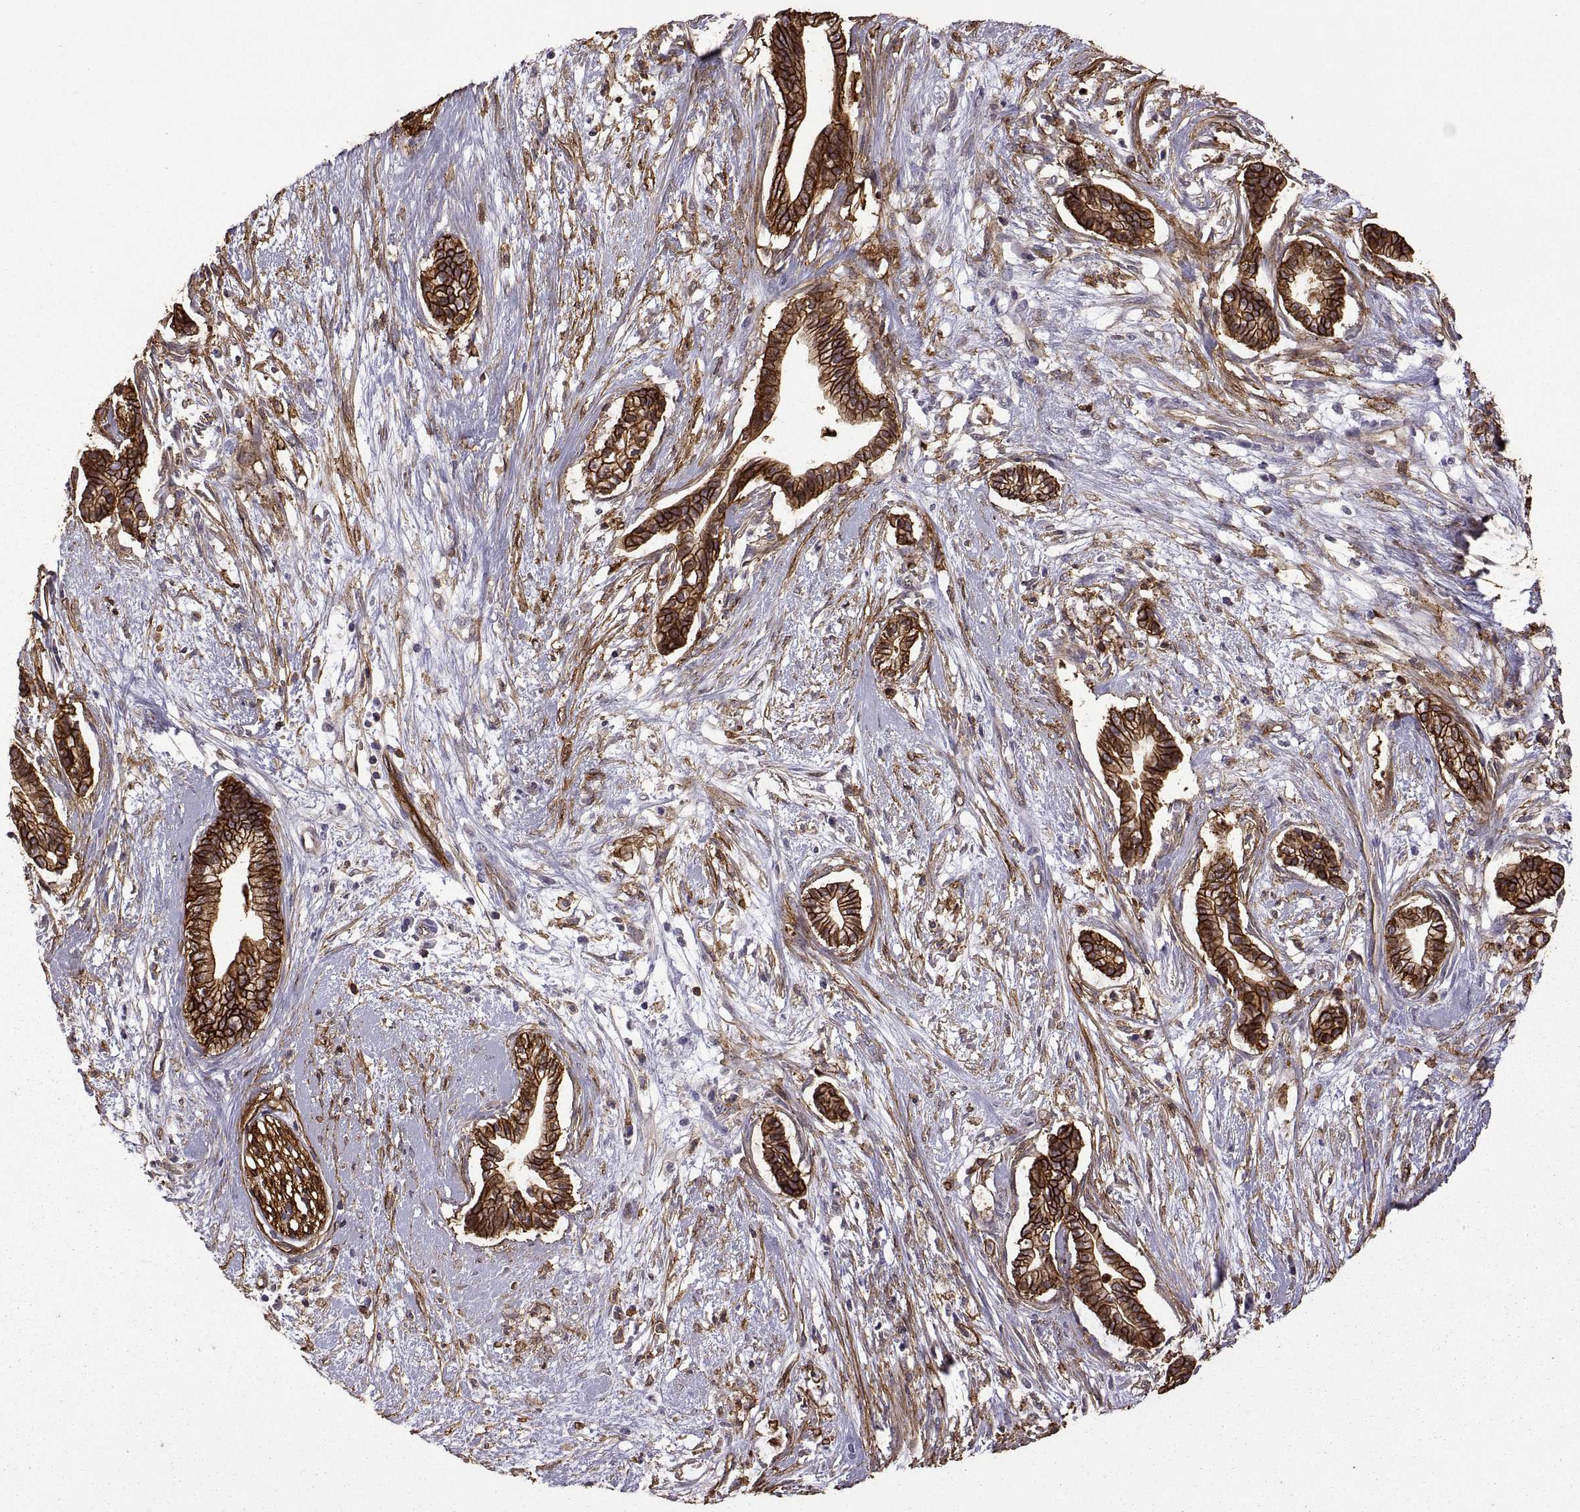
{"staining": {"intensity": "strong", "quantity": ">75%", "location": "cytoplasmic/membranous"}, "tissue": "cervical cancer", "cell_type": "Tumor cells", "image_type": "cancer", "snomed": [{"axis": "morphology", "description": "Adenocarcinoma, NOS"}, {"axis": "topography", "description": "Cervix"}], "caption": "Cervical adenocarcinoma tissue displays strong cytoplasmic/membranous positivity in about >75% of tumor cells", "gene": "S100A10", "patient": {"sex": "female", "age": 62}}